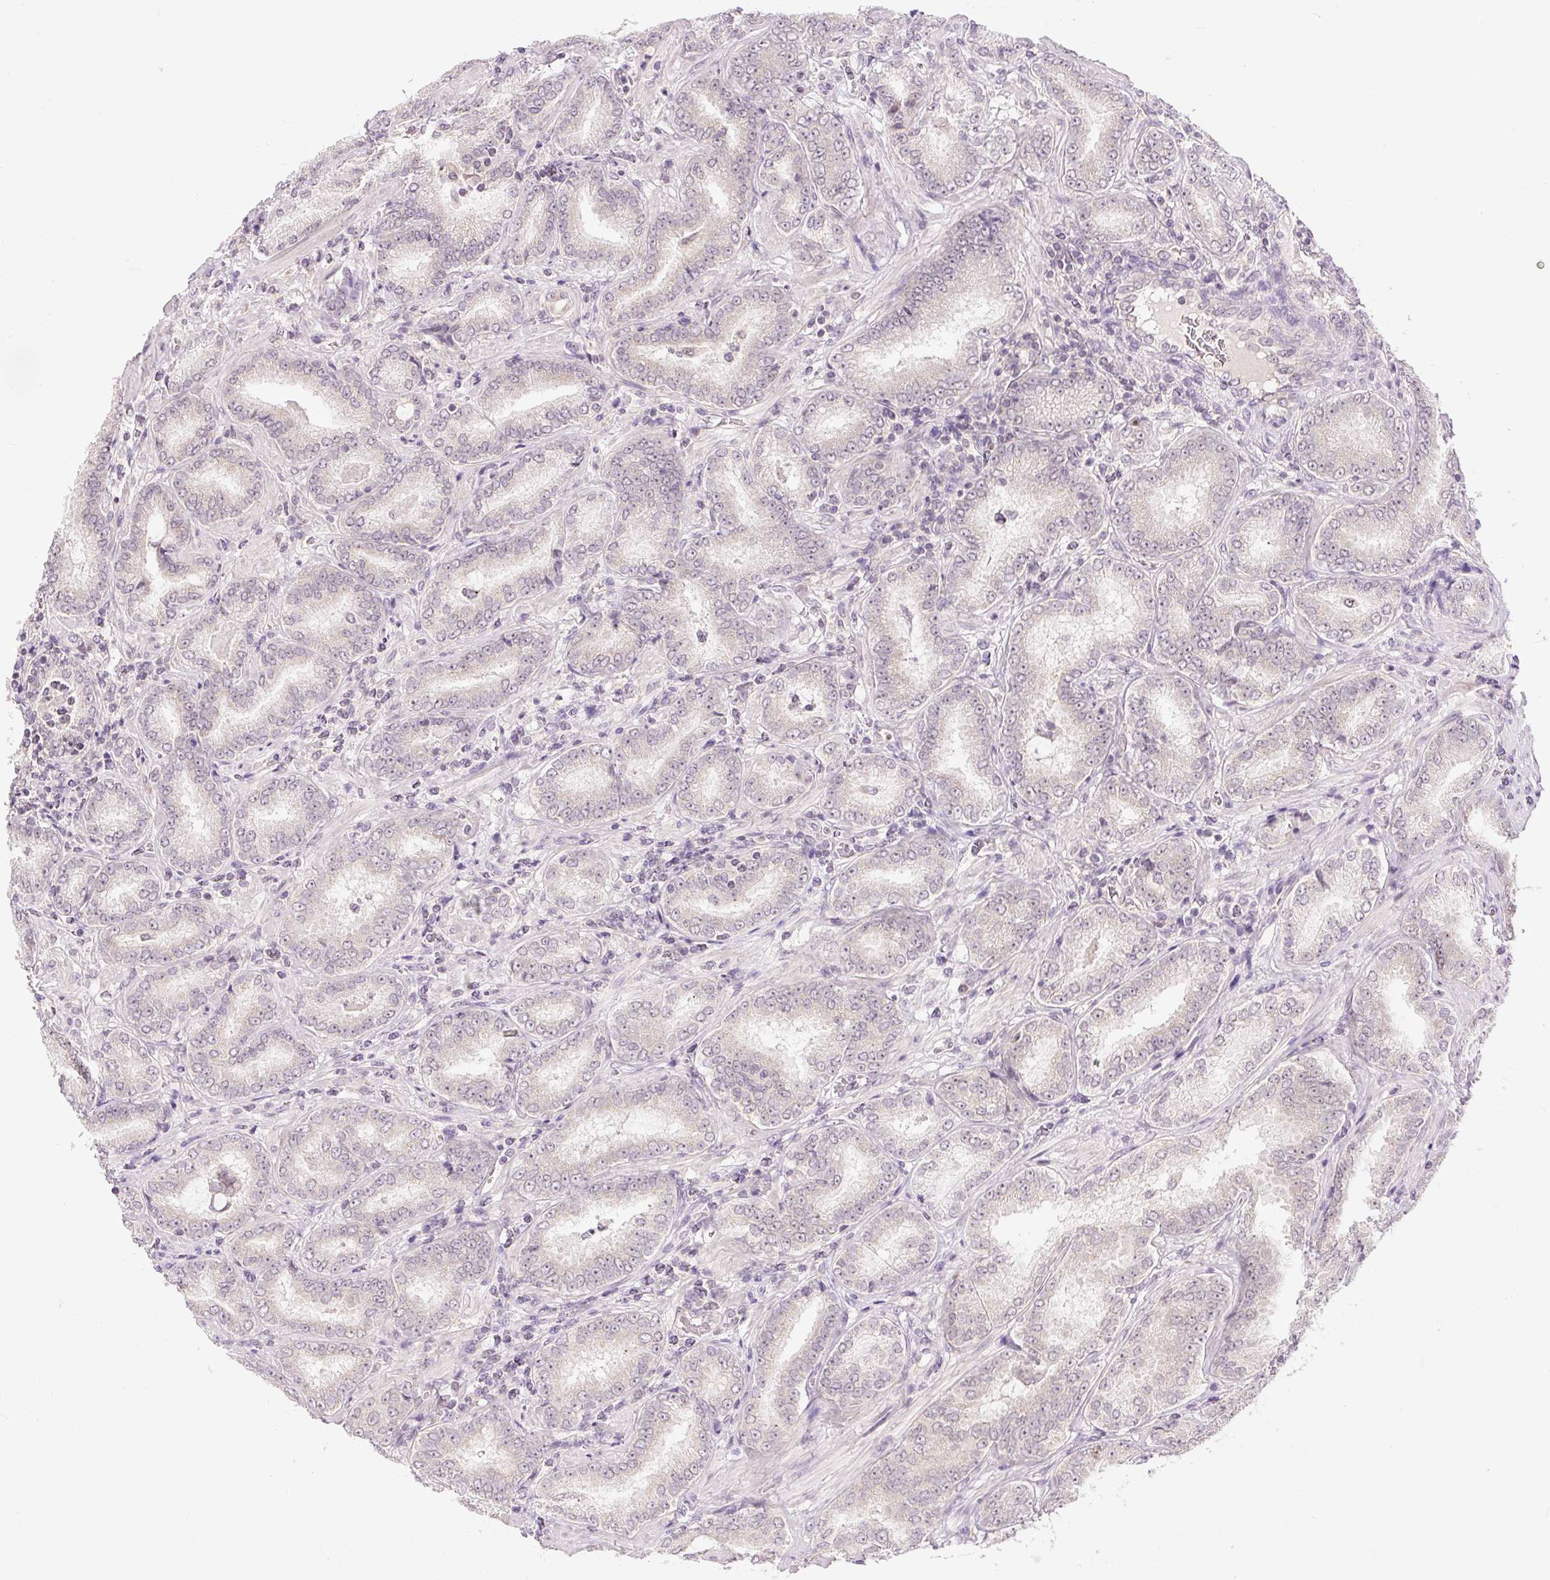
{"staining": {"intensity": "negative", "quantity": "none", "location": "none"}, "tissue": "prostate cancer", "cell_type": "Tumor cells", "image_type": "cancer", "snomed": [{"axis": "morphology", "description": "Adenocarcinoma, High grade"}, {"axis": "topography", "description": "Prostate"}], "caption": "IHC micrograph of prostate cancer (high-grade adenocarcinoma) stained for a protein (brown), which demonstrates no staining in tumor cells.", "gene": "RACGAP1", "patient": {"sex": "male", "age": 72}}